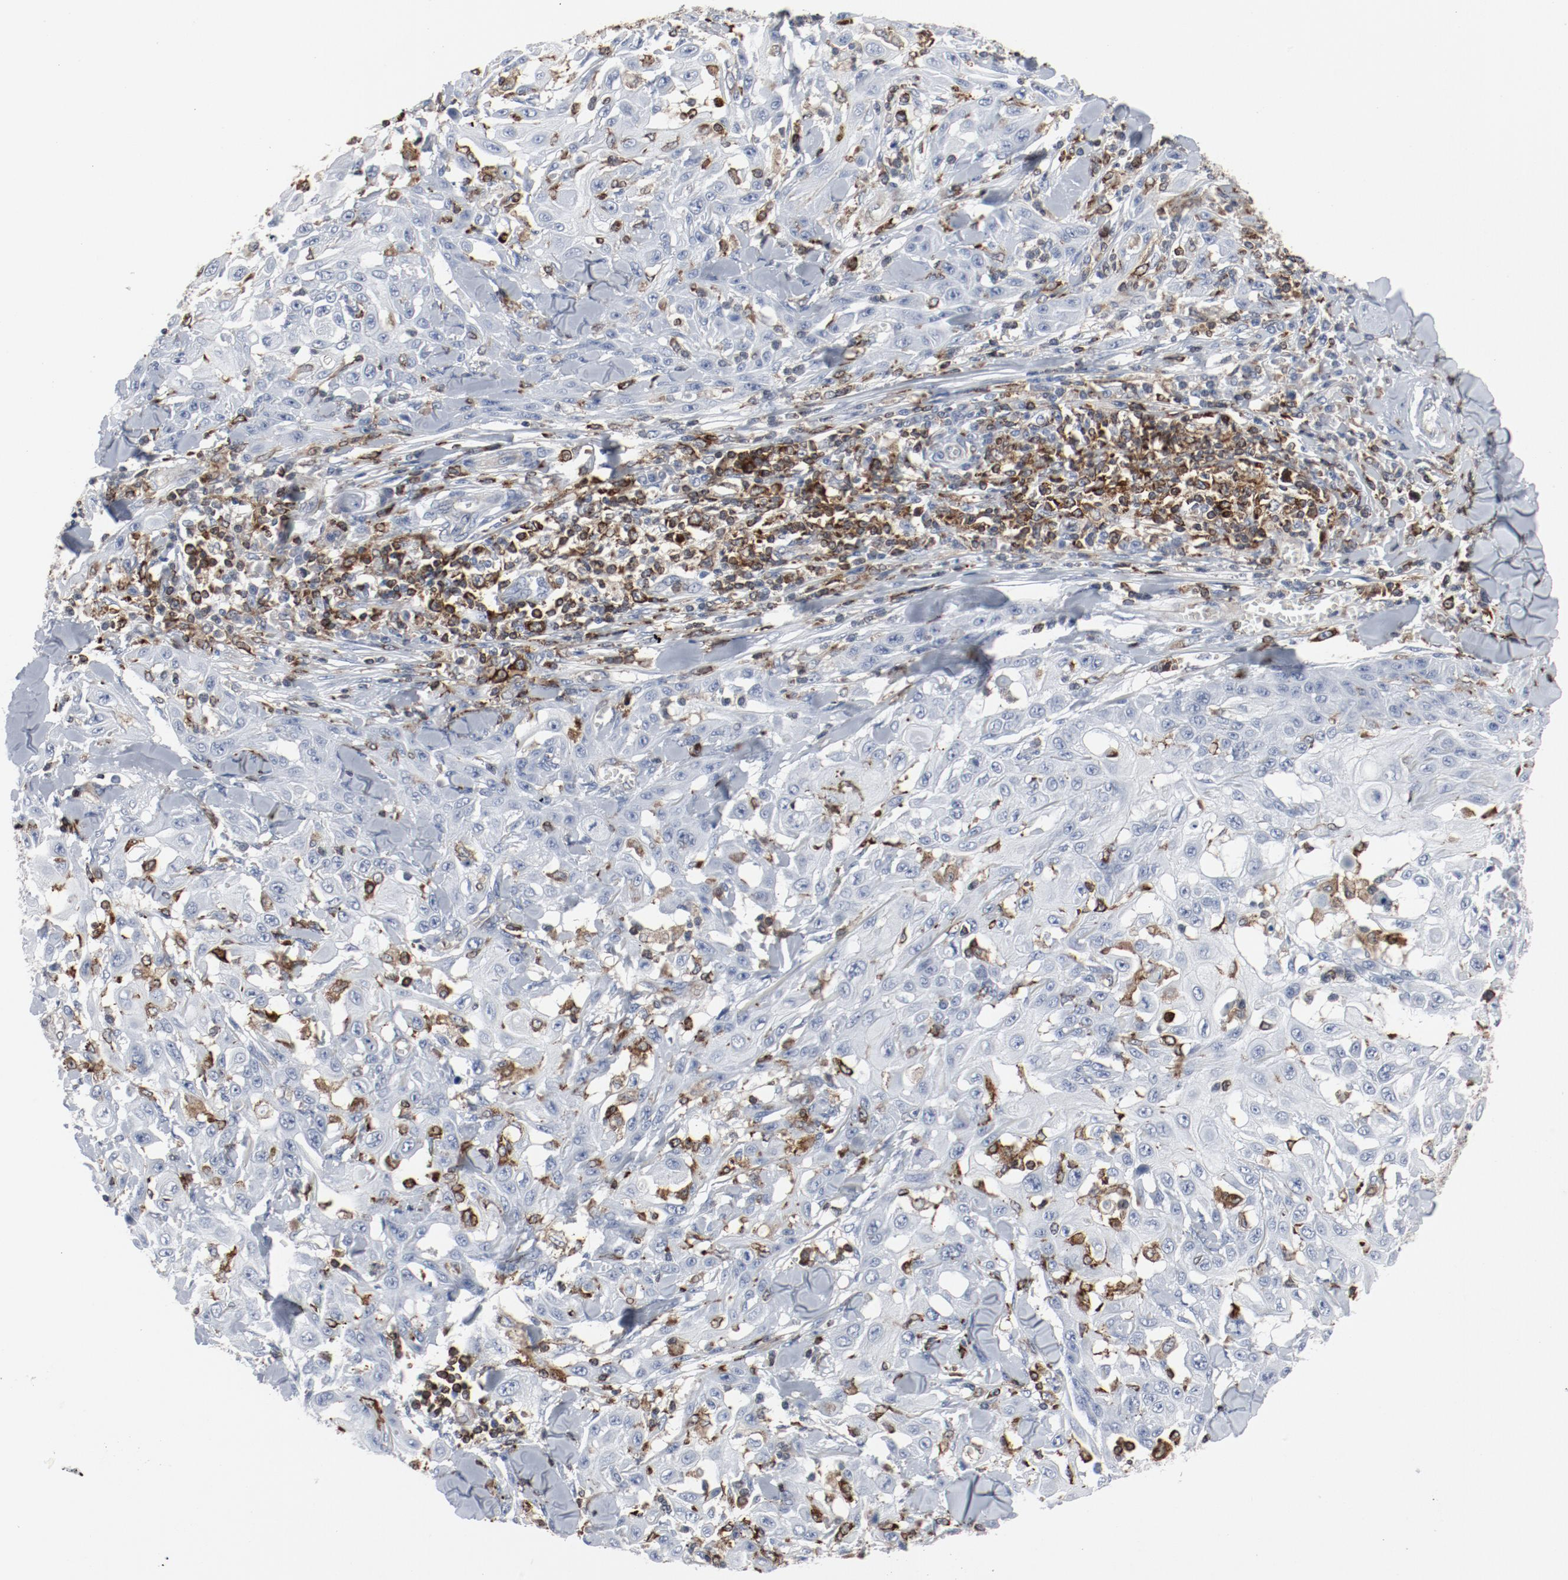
{"staining": {"intensity": "negative", "quantity": "none", "location": "none"}, "tissue": "skin cancer", "cell_type": "Tumor cells", "image_type": "cancer", "snomed": [{"axis": "morphology", "description": "Squamous cell carcinoma, NOS"}, {"axis": "topography", "description": "Skin"}], "caption": "A high-resolution photomicrograph shows IHC staining of skin cancer, which reveals no significant expression in tumor cells.", "gene": "LCP2", "patient": {"sex": "male", "age": 24}}